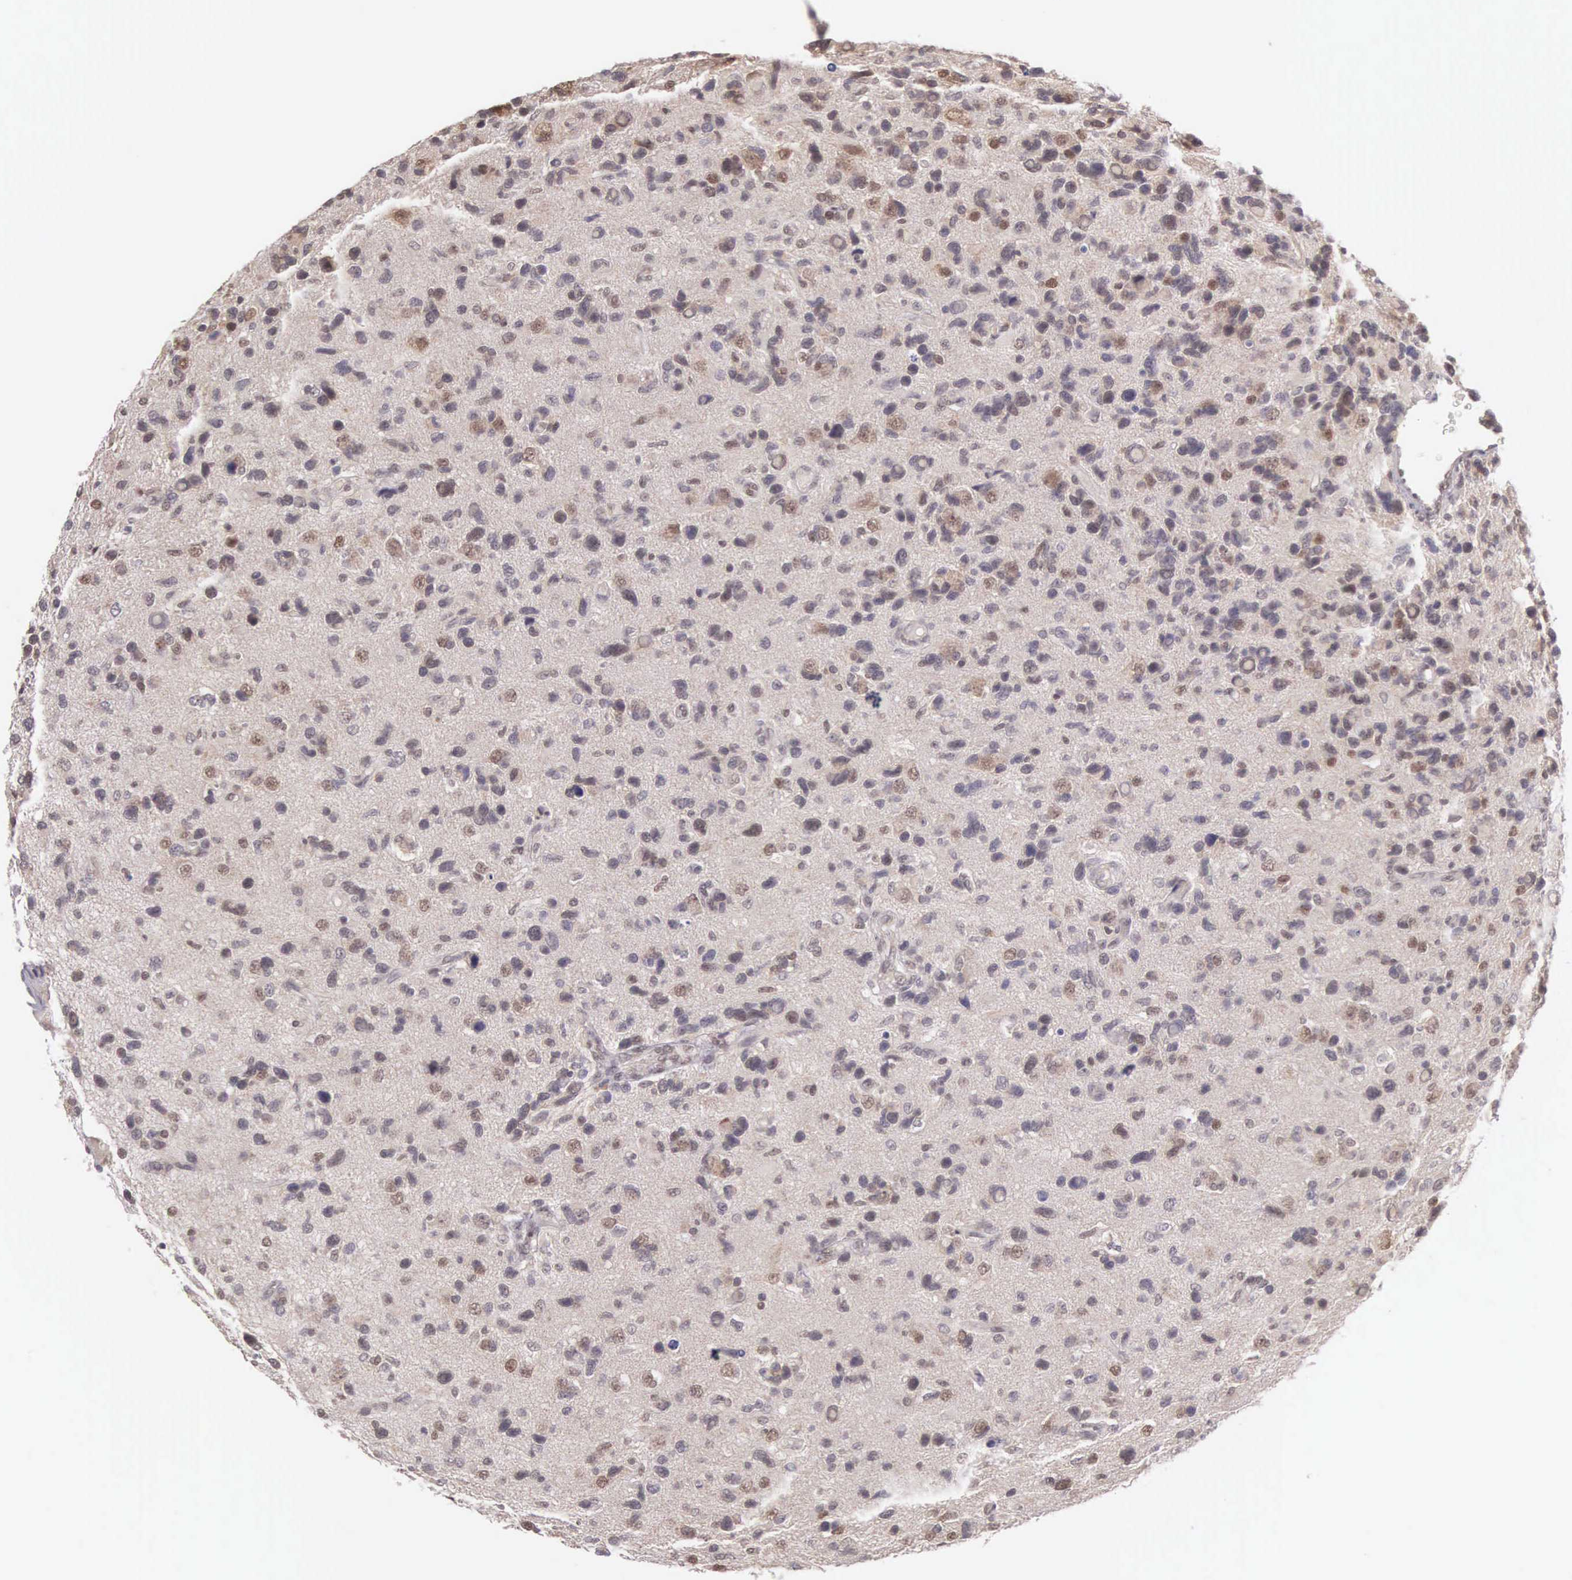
{"staining": {"intensity": "weak", "quantity": "<25%", "location": "nuclear"}, "tissue": "glioma", "cell_type": "Tumor cells", "image_type": "cancer", "snomed": [{"axis": "morphology", "description": "Glioma, malignant, High grade"}, {"axis": "topography", "description": "Brain"}], "caption": "This is a histopathology image of immunohistochemistry staining of glioma, which shows no expression in tumor cells. (Stains: DAB IHC with hematoxylin counter stain, Microscopy: brightfield microscopy at high magnification).", "gene": "CCDC117", "patient": {"sex": "male", "age": 77}}